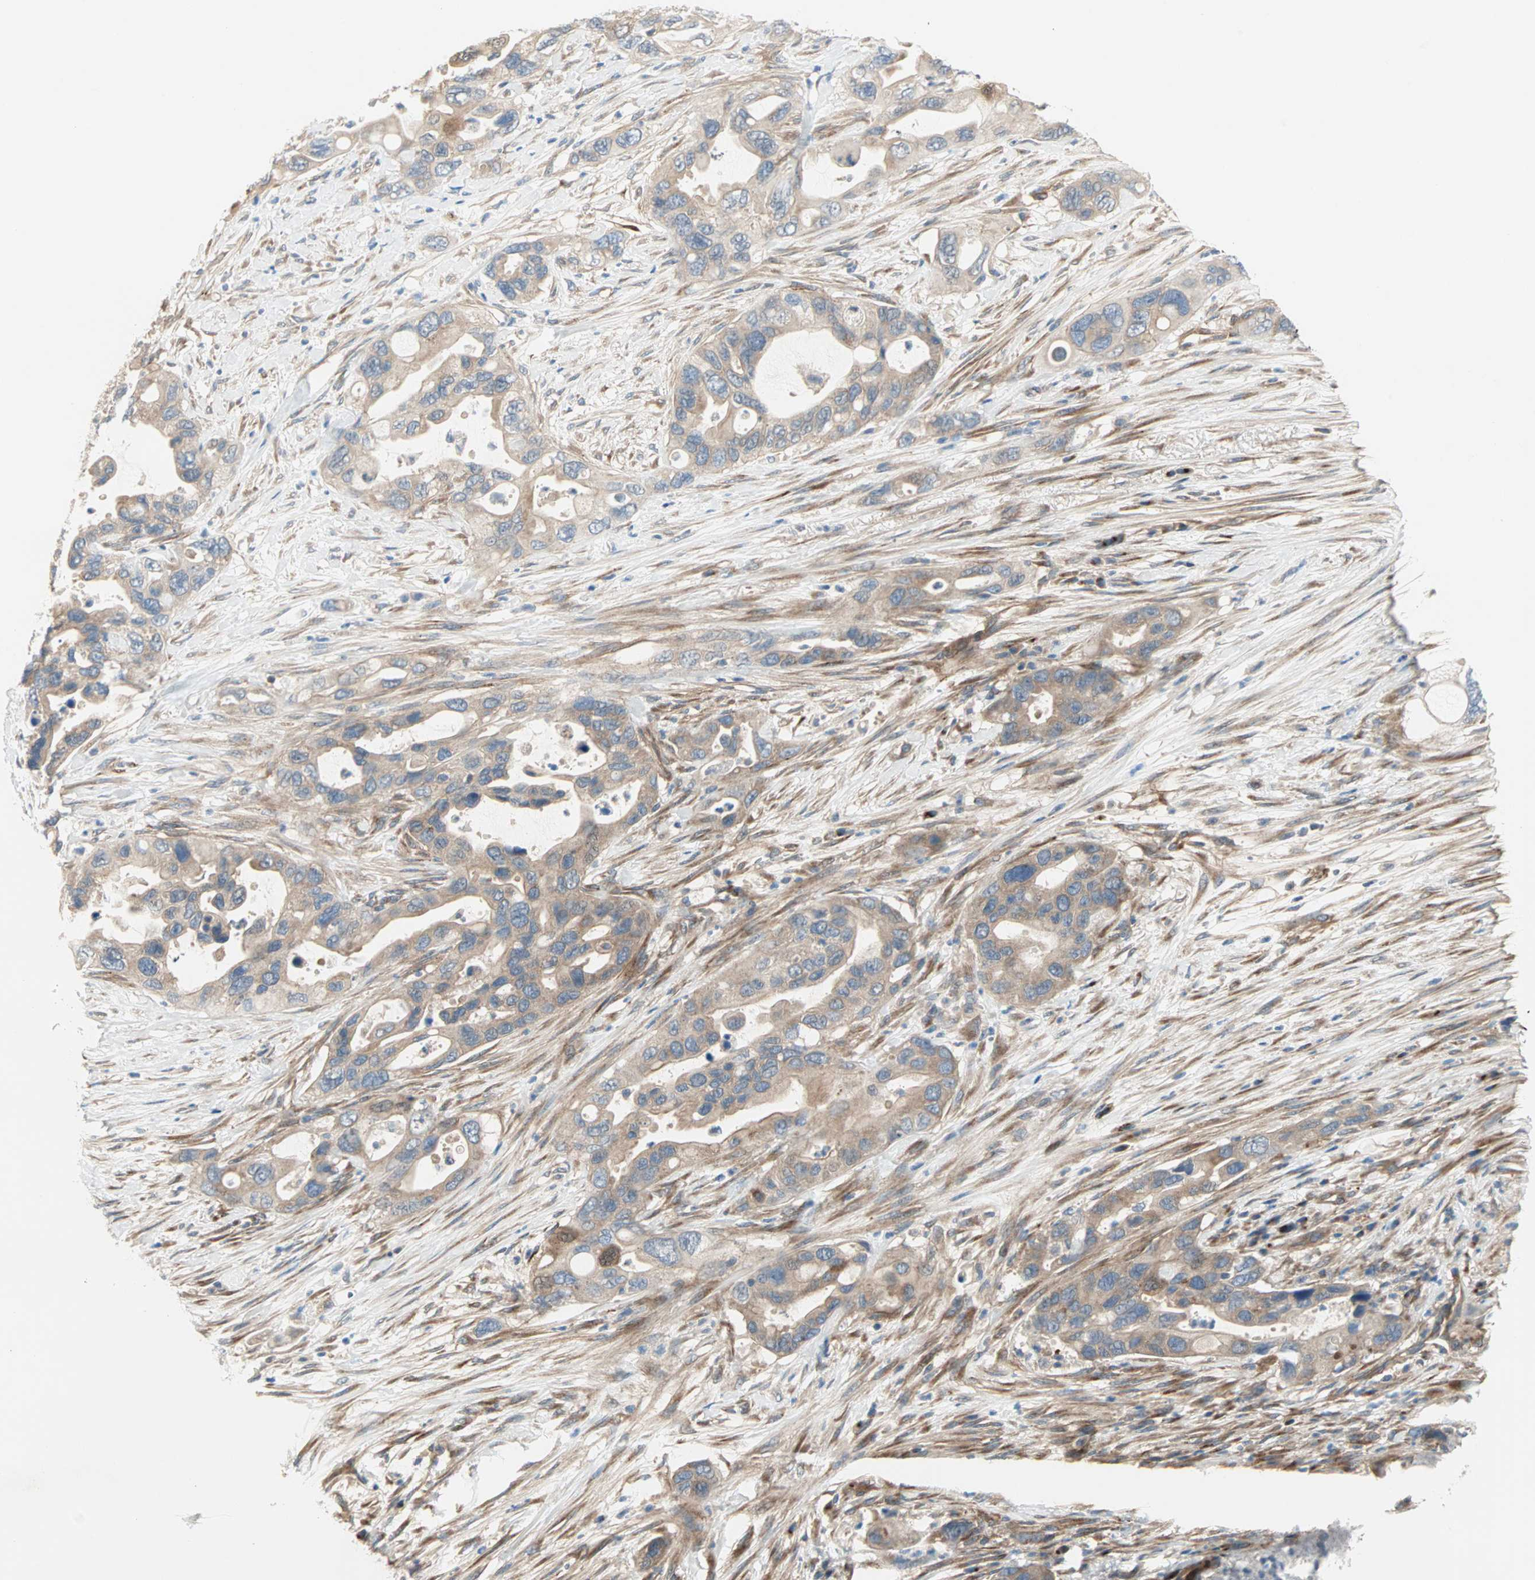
{"staining": {"intensity": "moderate", "quantity": "25%-75%", "location": "cytoplasmic/membranous"}, "tissue": "pancreatic cancer", "cell_type": "Tumor cells", "image_type": "cancer", "snomed": [{"axis": "morphology", "description": "Adenocarcinoma, NOS"}, {"axis": "topography", "description": "Pancreas"}], "caption": "Moderate cytoplasmic/membranous protein positivity is seen in approximately 25%-75% of tumor cells in adenocarcinoma (pancreatic). Using DAB (3,3'-diaminobenzidine) (brown) and hematoxylin (blue) stains, captured at high magnification using brightfield microscopy.", "gene": "PDE8A", "patient": {"sex": "female", "age": 71}}